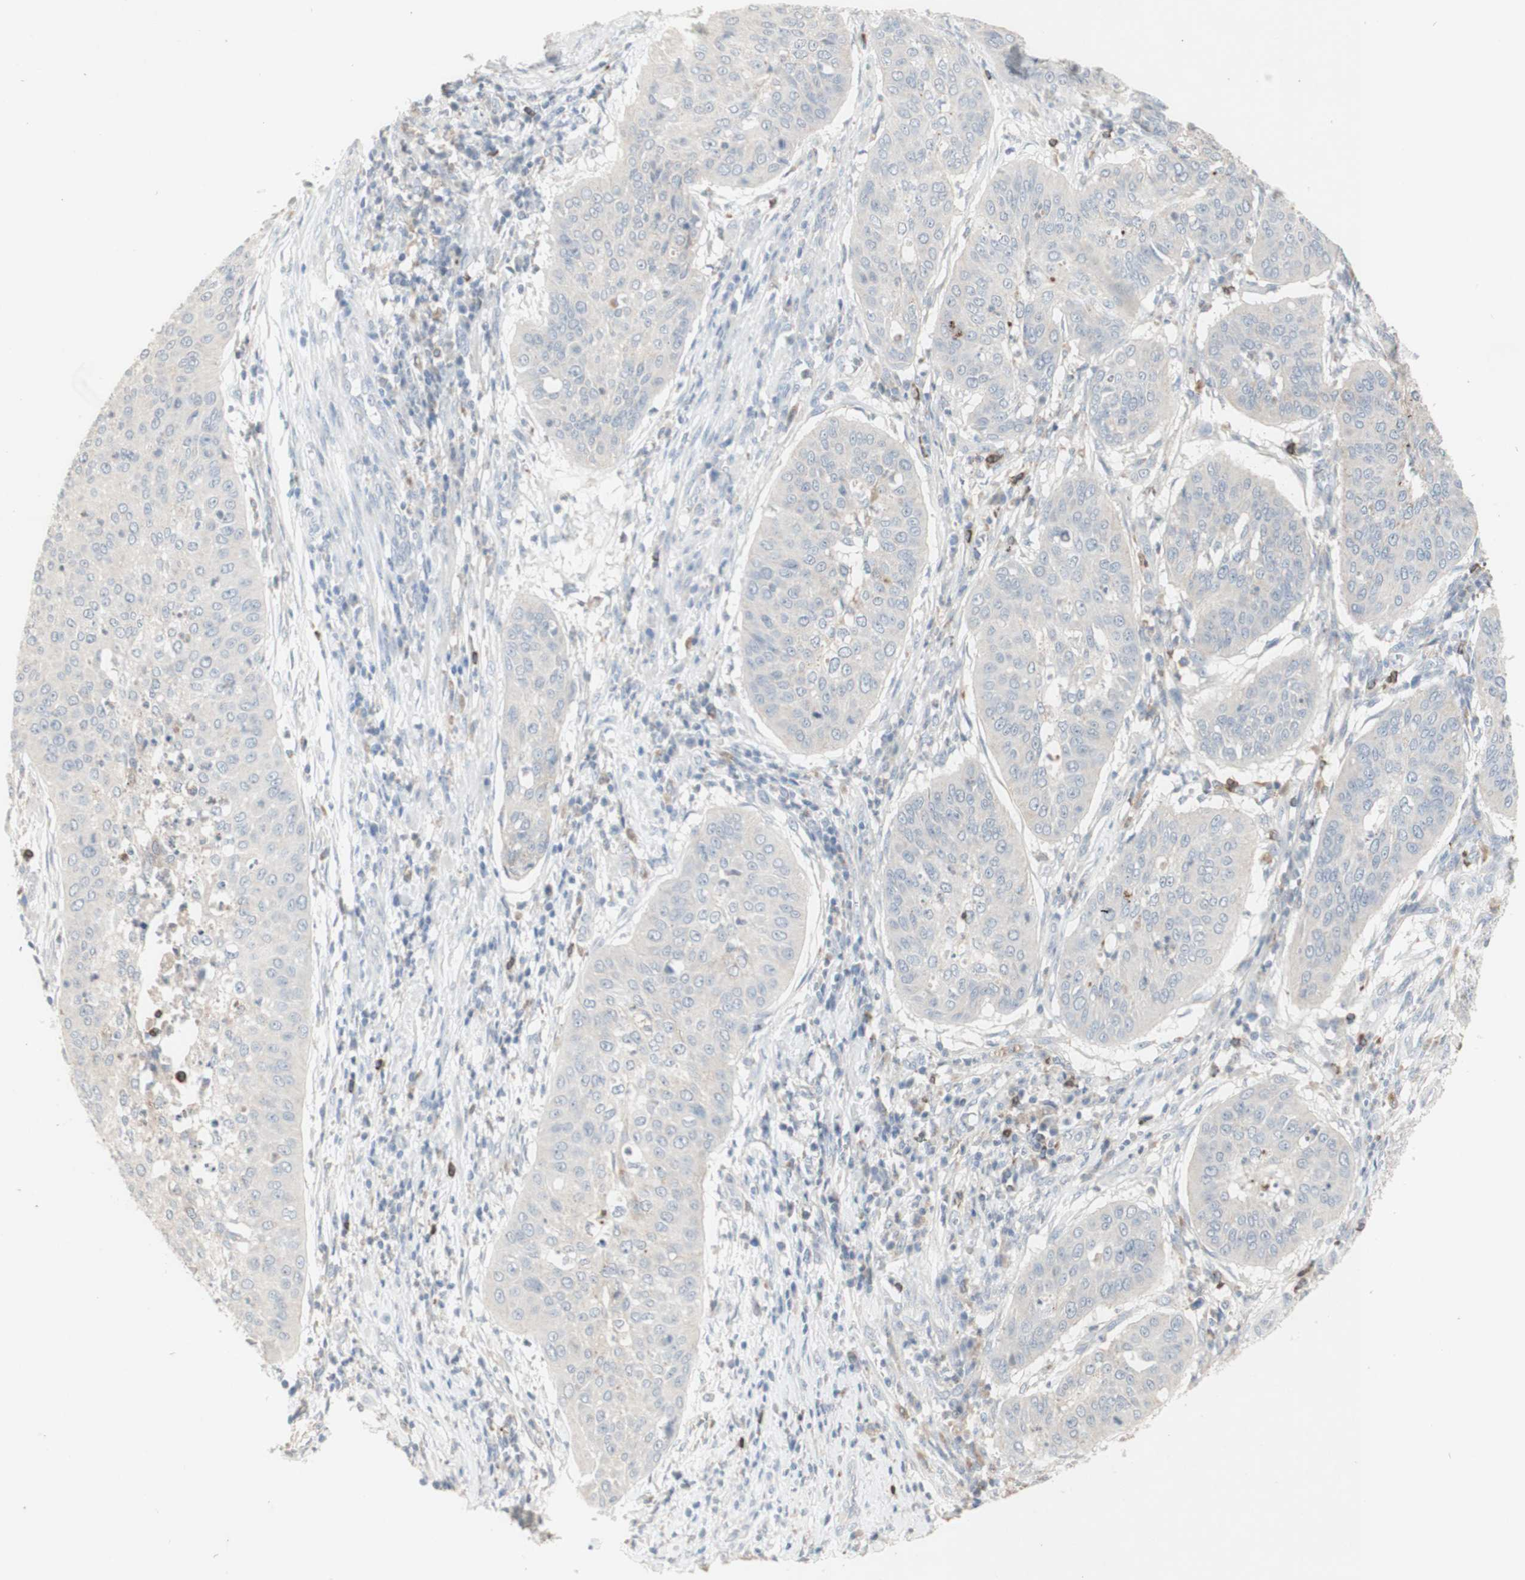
{"staining": {"intensity": "negative", "quantity": "none", "location": "none"}, "tissue": "cervical cancer", "cell_type": "Tumor cells", "image_type": "cancer", "snomed": [{"axis": "morphology", "description": "Normal tissue, NOS"}, {"axis": "morphology", "description": "Squamous cell carcinoma, NOS"}, {"axis": "topography", "description": "Cervix"}], "caption": "DAB (3,3'-diaminobenzidine) immunohistochemical staining of human cervical cancer displays no significant staining in tumor cells.", "gene": "ATP6V1B1", "patient": {"sex": "female", "age": 39}}